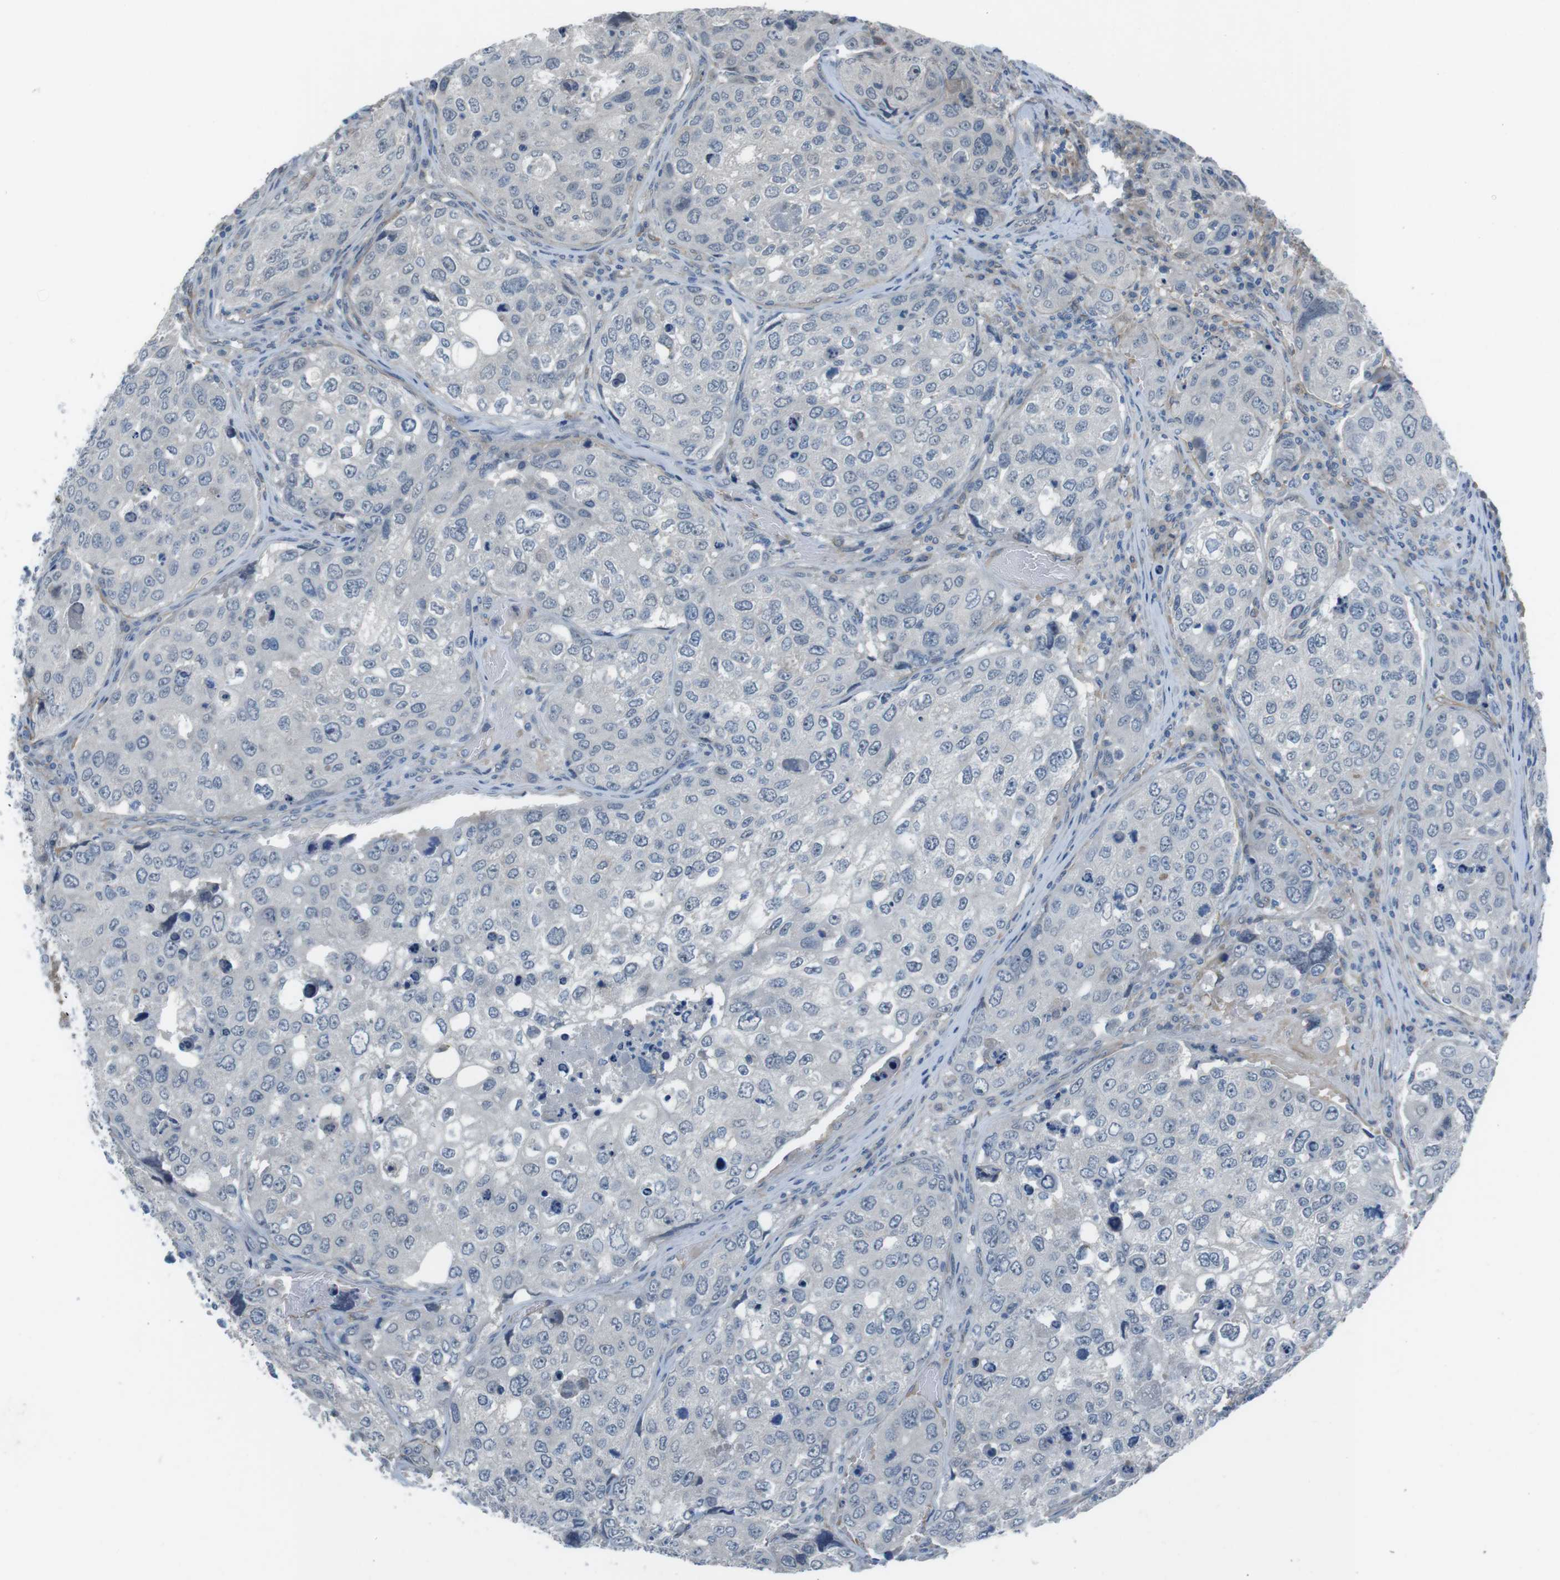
{"staining": {"intensity": "negative", "quantity": "none", "location": "none"}, "tissue": "urothelial cancer", "cell_type": "Tumor cells", "image_type": "cancer", "snomed": [{"axis": "morphology", "description": "Urothelial carcinoma, High grade"}, {"axis": "topography", "description": "Lymph node"}, {"axis": "topography", "description": "Urinary bladder"}], "caption": "Protein analysis of high-grade urothelial carcinoma displays no significant expression in tumor cells.", "gene": "ANK2", "patient": {"sex": "male", "age": 51}}